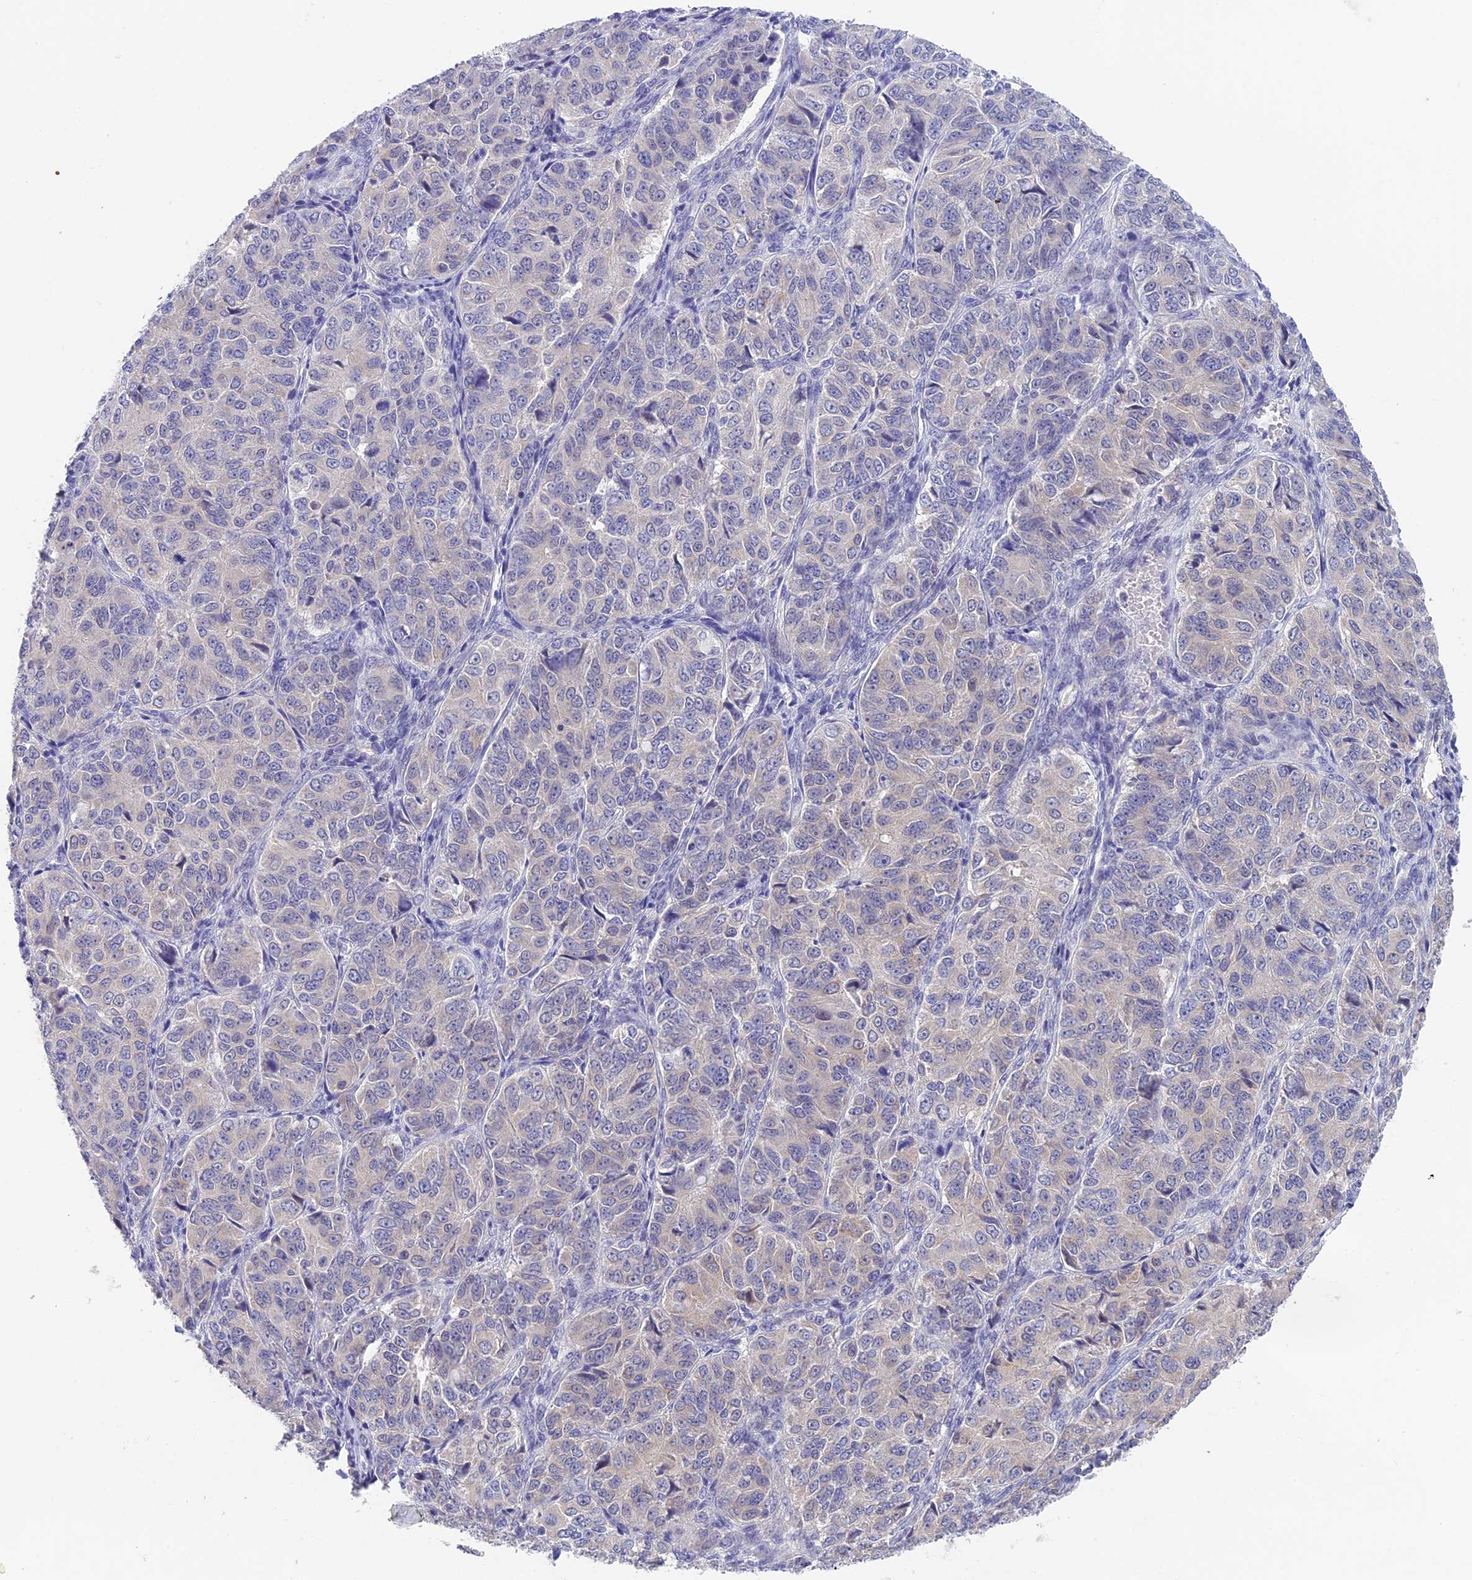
{"staining": {"intensity": "negative", "quantity": "none", "location": "none"}, "tissue": "ovarian cancer", "cell_type": "Tumor cells", "image_type": "cancer", "snomed": [{"axis": "morphology", "description": "Carcinoma, endometroid"}, {"axis": "topography", "description": "Ovary"}], "caption": "The micrograph displays no significant expression in tumor cells of endometroid carcinoma (ovarian).", "gene": "SNTN", "patient": {"sex": "female", "age": 51}}